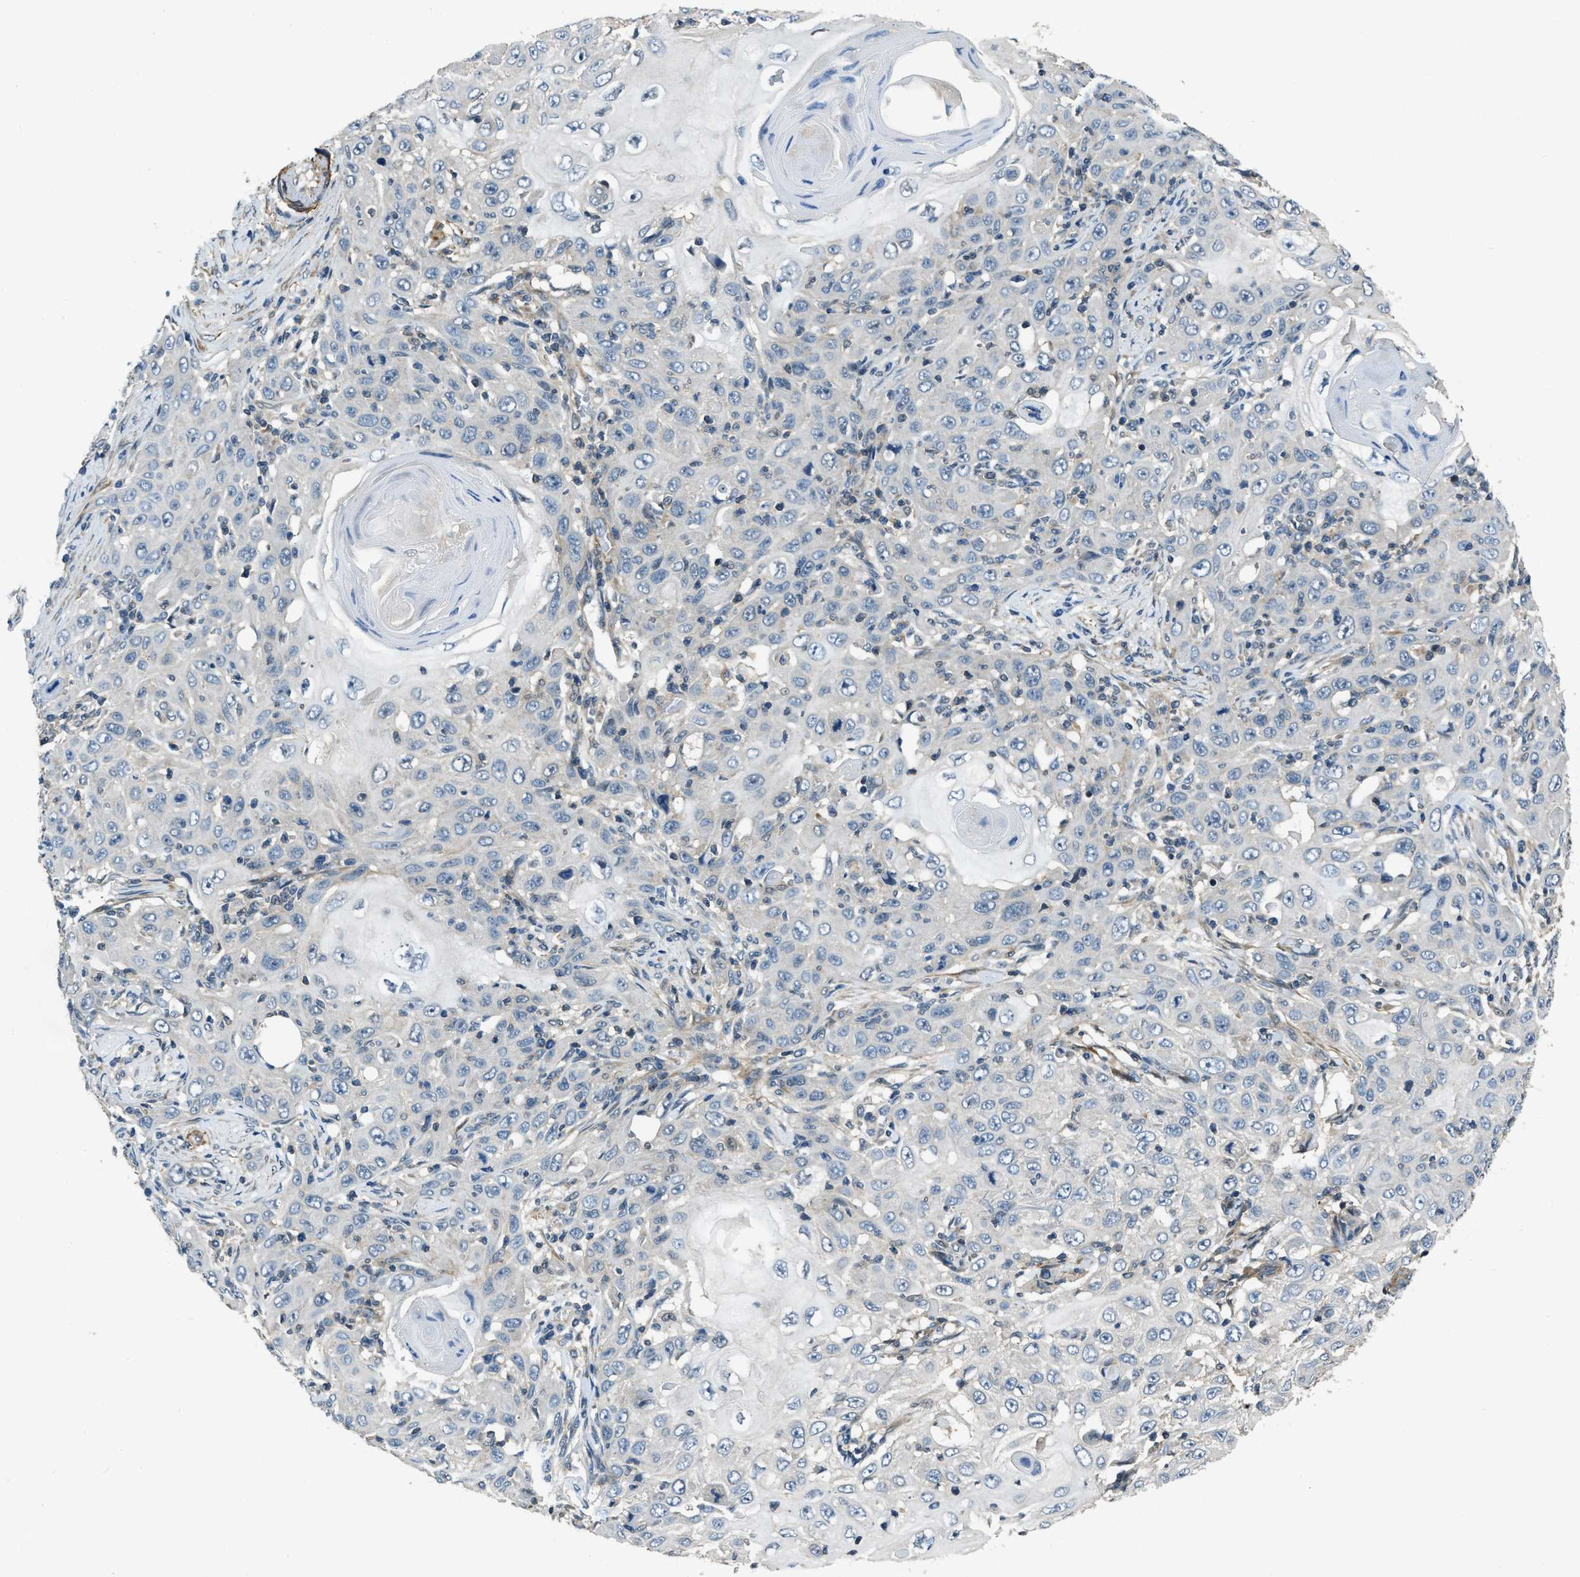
{"staining": {"intensity": "negative", "quantity": "none", "location": "none"}, "tissue": "skin cancer", "cell_type": "Tumor cells", "image_type": "cancer", "snomed": [{"axis": "morphology", "description": "Squamous cell carcinoma, NOS"}, {"axis": "topography", "description": "Skin"}], "caption": "The histopathology image displays no staining of tumor cells in skin squamous cell carcinoma.", "gene": "NUDCD3", "patient": {"sex": "female", "age": 88}}